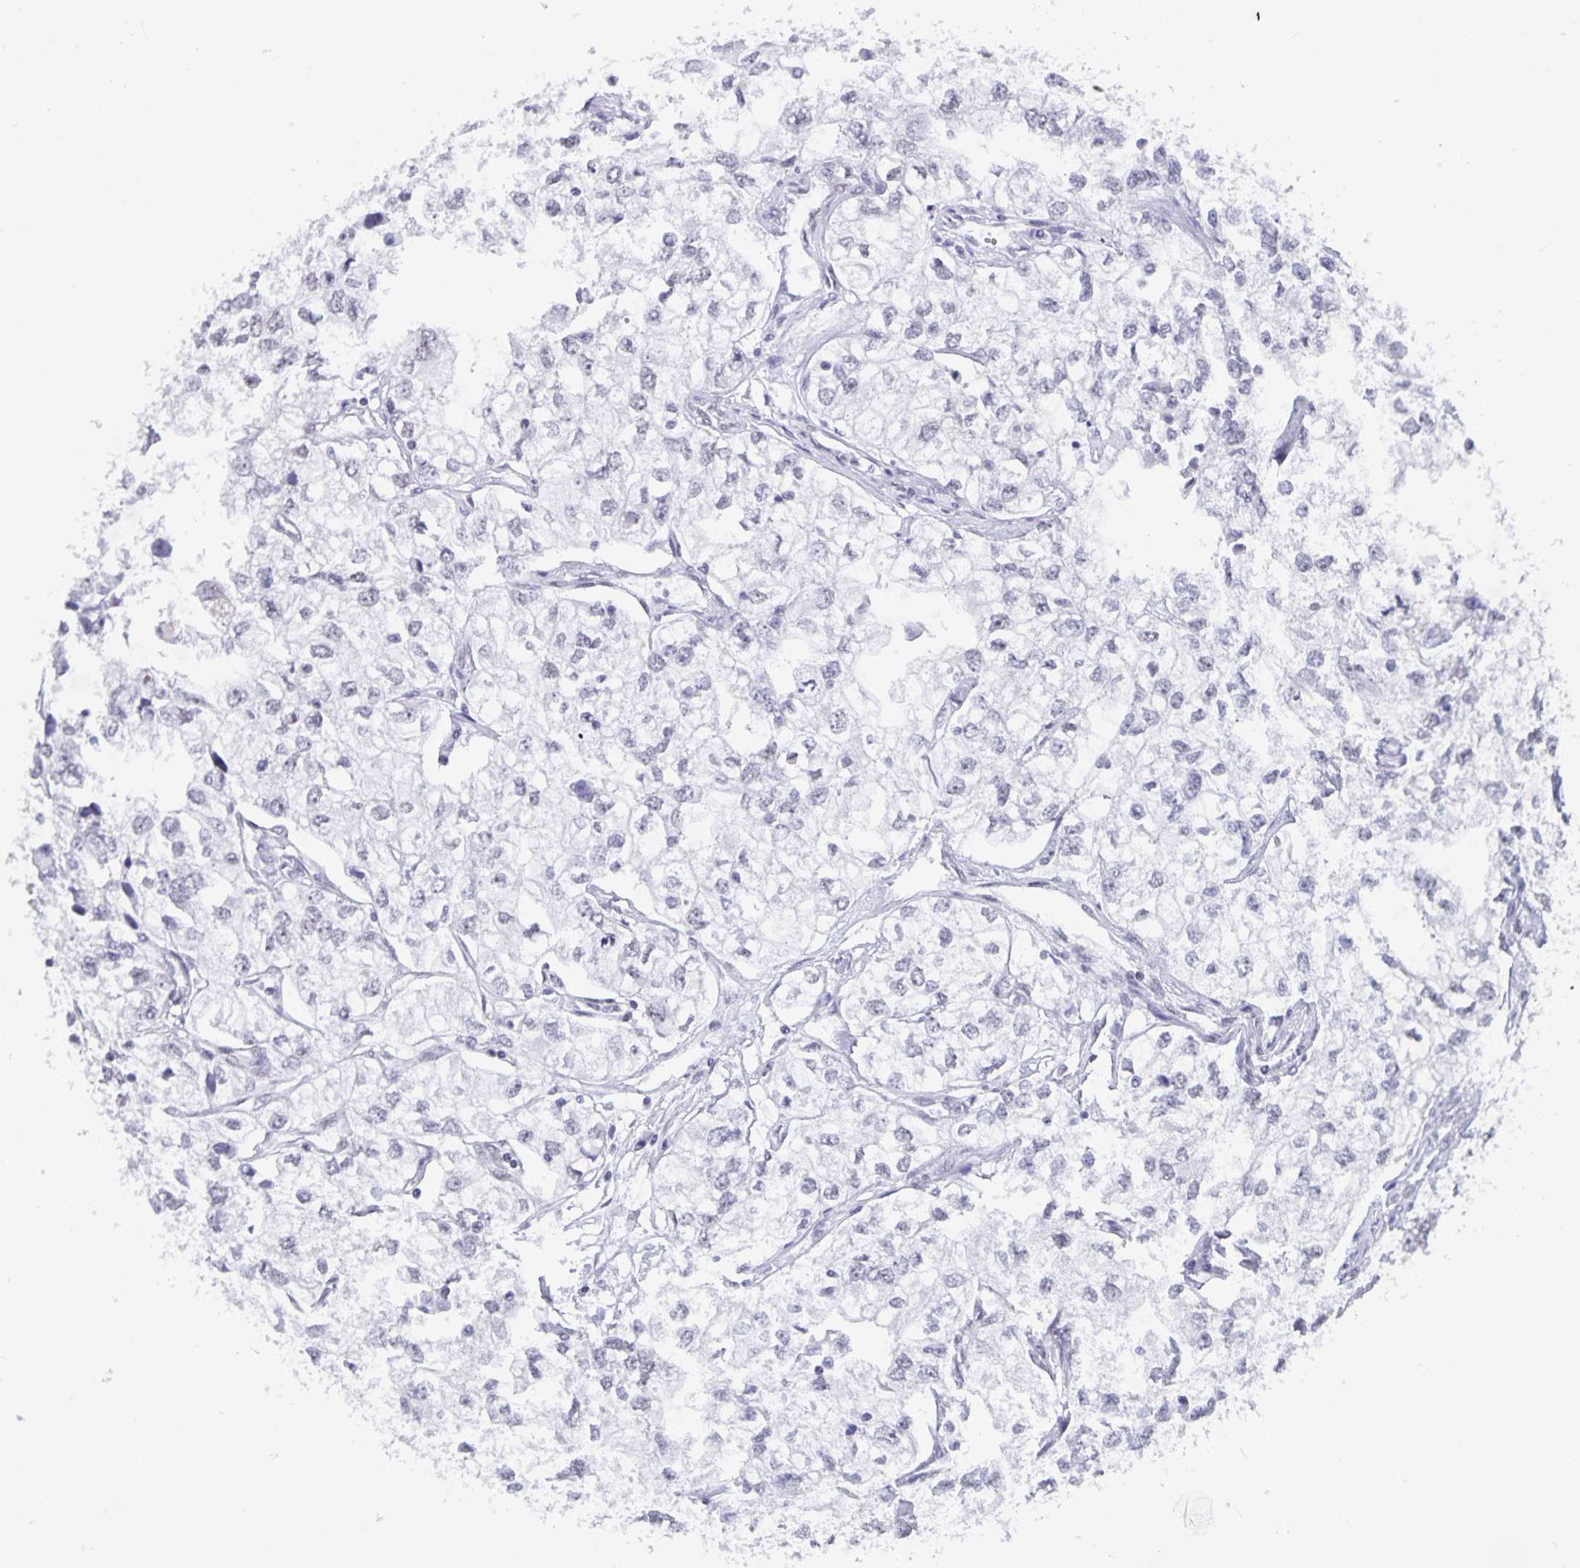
{"staining": {"intensity": "negative", "quantity": "none", "location": "none"}, "tissue": "renal cancer", "cell_type": "Tumor cells", "image_type": "cancer", "snomed": [{"axis": "morphology", "description": "Adenocarcinoma, NOS"}, {"axis": "topography", "description": "Kidney"}], "caption": "Tumor cells show no significant protein staining in renal adenocarcinoma. The staining was performed using DAB (3,3'-diaminobenzidine) to visualize the protein expression in brown, while the nuclei were stained in blue with hematoxylin (Magnification: 20x).", "gene": "PBX2", "patient": {"sex": "female", "age": 59}}